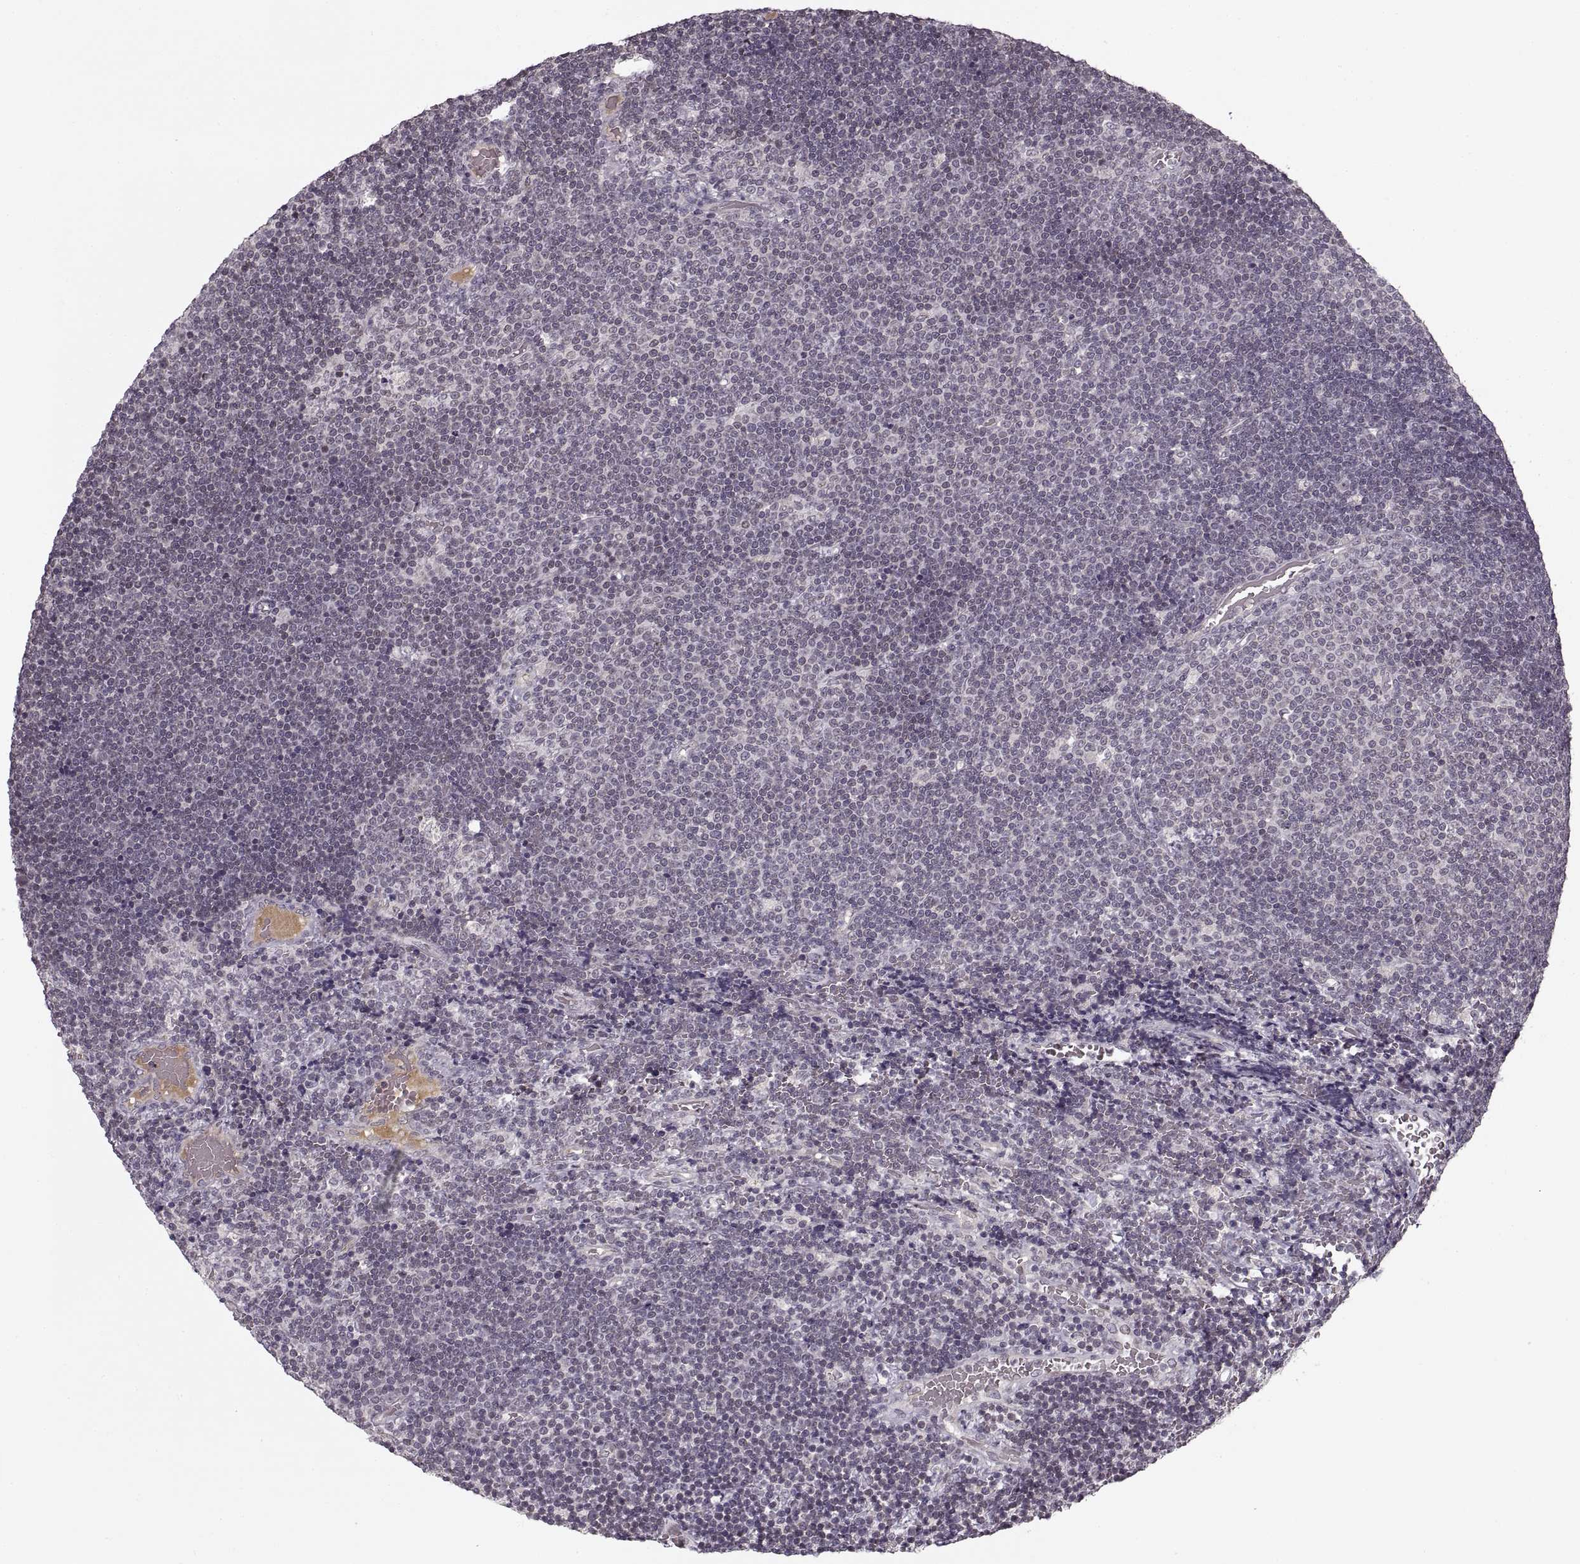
{"staining": {"intensity": "negative", "quantity": "none", "location": "none"}, "tissue": "lymphoma", "cell_type": "Tumor cells", "image_type": "cancer", "snomed": [{"axis": "morphology", "description": "Malignant lymphoma, non-Hodgkin's type, Low grade"}, {"axis": "topography", "description": "Brain"}], "caption": "Lymphoma was stained to show a protein in brown. There is no significant positivity in tumor cells.", "gene": "ASIC3", "patient": {"sex": "female", "age": 66}}